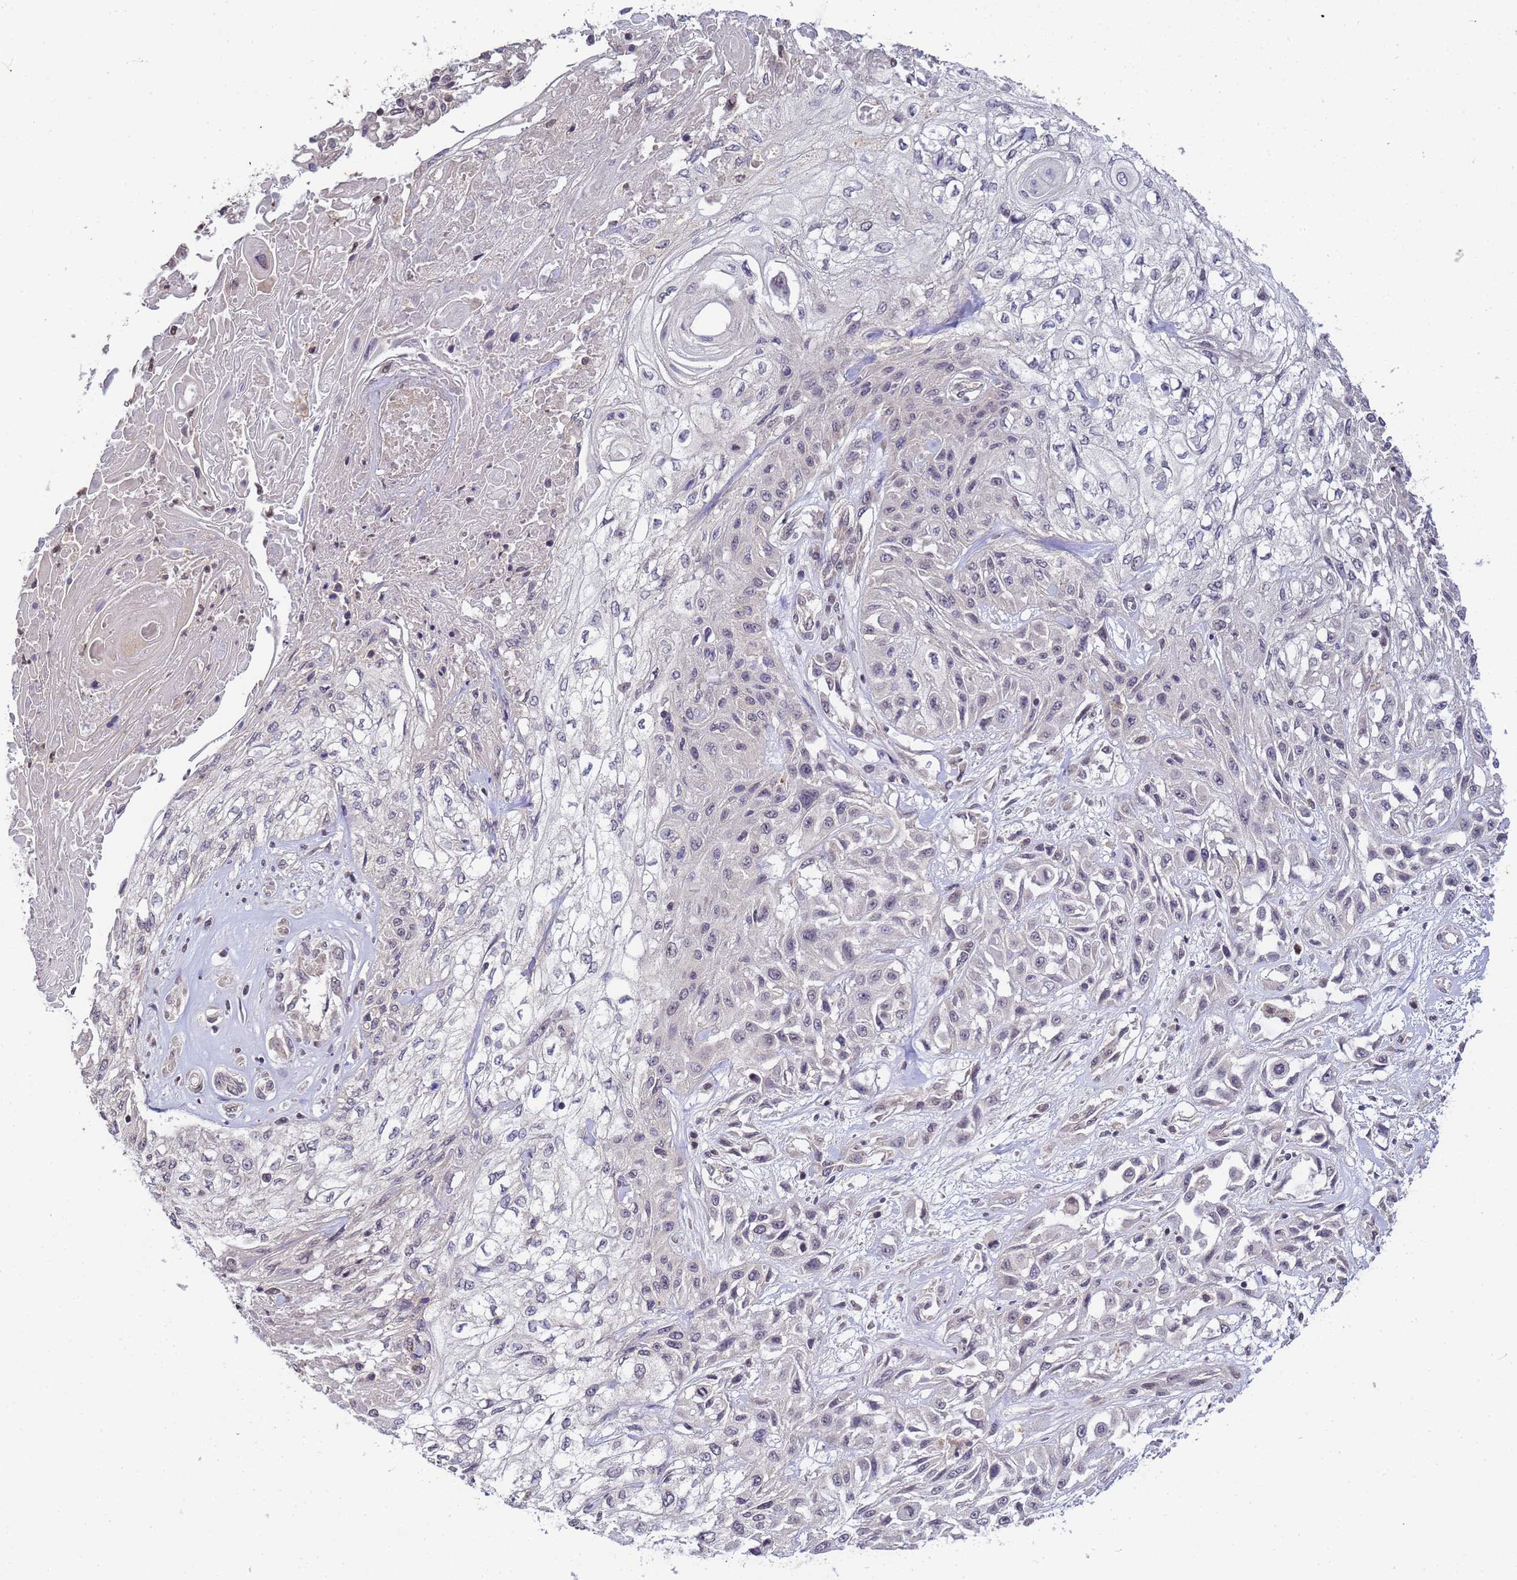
{"staining": {"intensity": "negative", "quantity": "none", "location": "none"}, "tissue": "skin cancer", "cell_type": "Tumor cells", "image_type": "cancer", "snomed": [{"axis": "morphology", "description": "Squamous cell carcinoma, NOS"}, {"axis": "morphology", "description": "Squamous cell carcinoma, metastatic, NOS"}, {"axis": "topography", "description": "Skin"}, {"axis": "topography", "description": "Lymph node"}], "caption": "DAB (3,3'-diaminobenzidine) immunohistochemical staining of human skin cancer reveals no significant positivity in tumor cells. (Stains: DAB (3,3'-diaminobenzidine) immunohistochemistry (IHC) with hematoxylin counter stain, Microscopy: brightfield microscopy at high magnification).", "gene": "MYL7", "patient": {"sex": "male", "age": 75}}